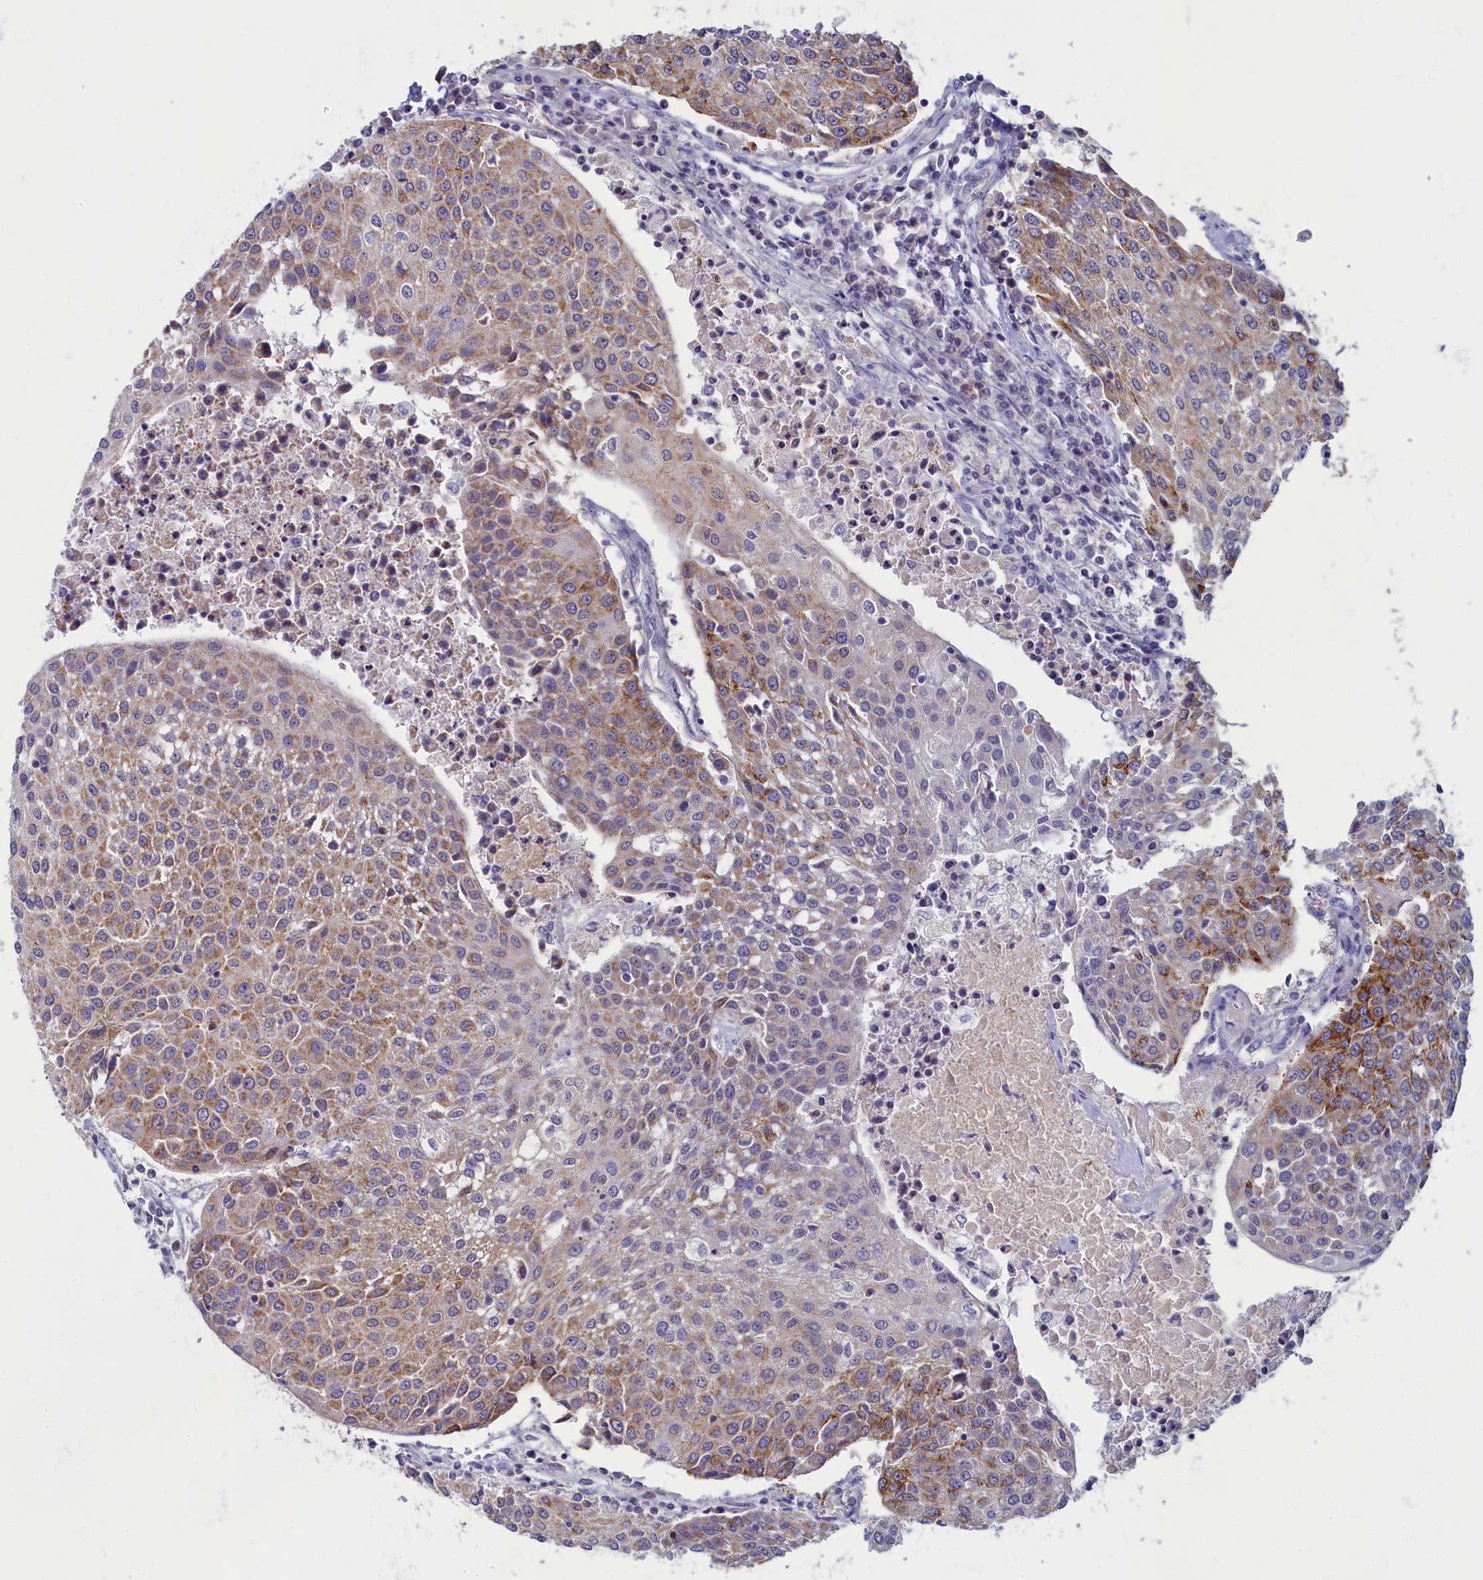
{"staining": {"intensity": "moderate", "quantity": "25%-75%", "location": "cytoplasmic/membranous"}, "tissue": "urothelial cancer", "cell_type": "Tumor cells", "image_type": "cancer", "snomed": [{"axis": "morphology", "description": "Urothelial carcinoma, High grade"}, {"axis": "topography", "description": "Urinary bladder"}], "caption": "Immunohistochemical staining of urothelial carcinoma (high-grade) reveals medium levels of moderate cytoplasmic/membranous protein positivity in approximately 25%-75% of tumor cells.", "gene": "OCIAD2", "patient": {"sex": "female", "age": 85}}